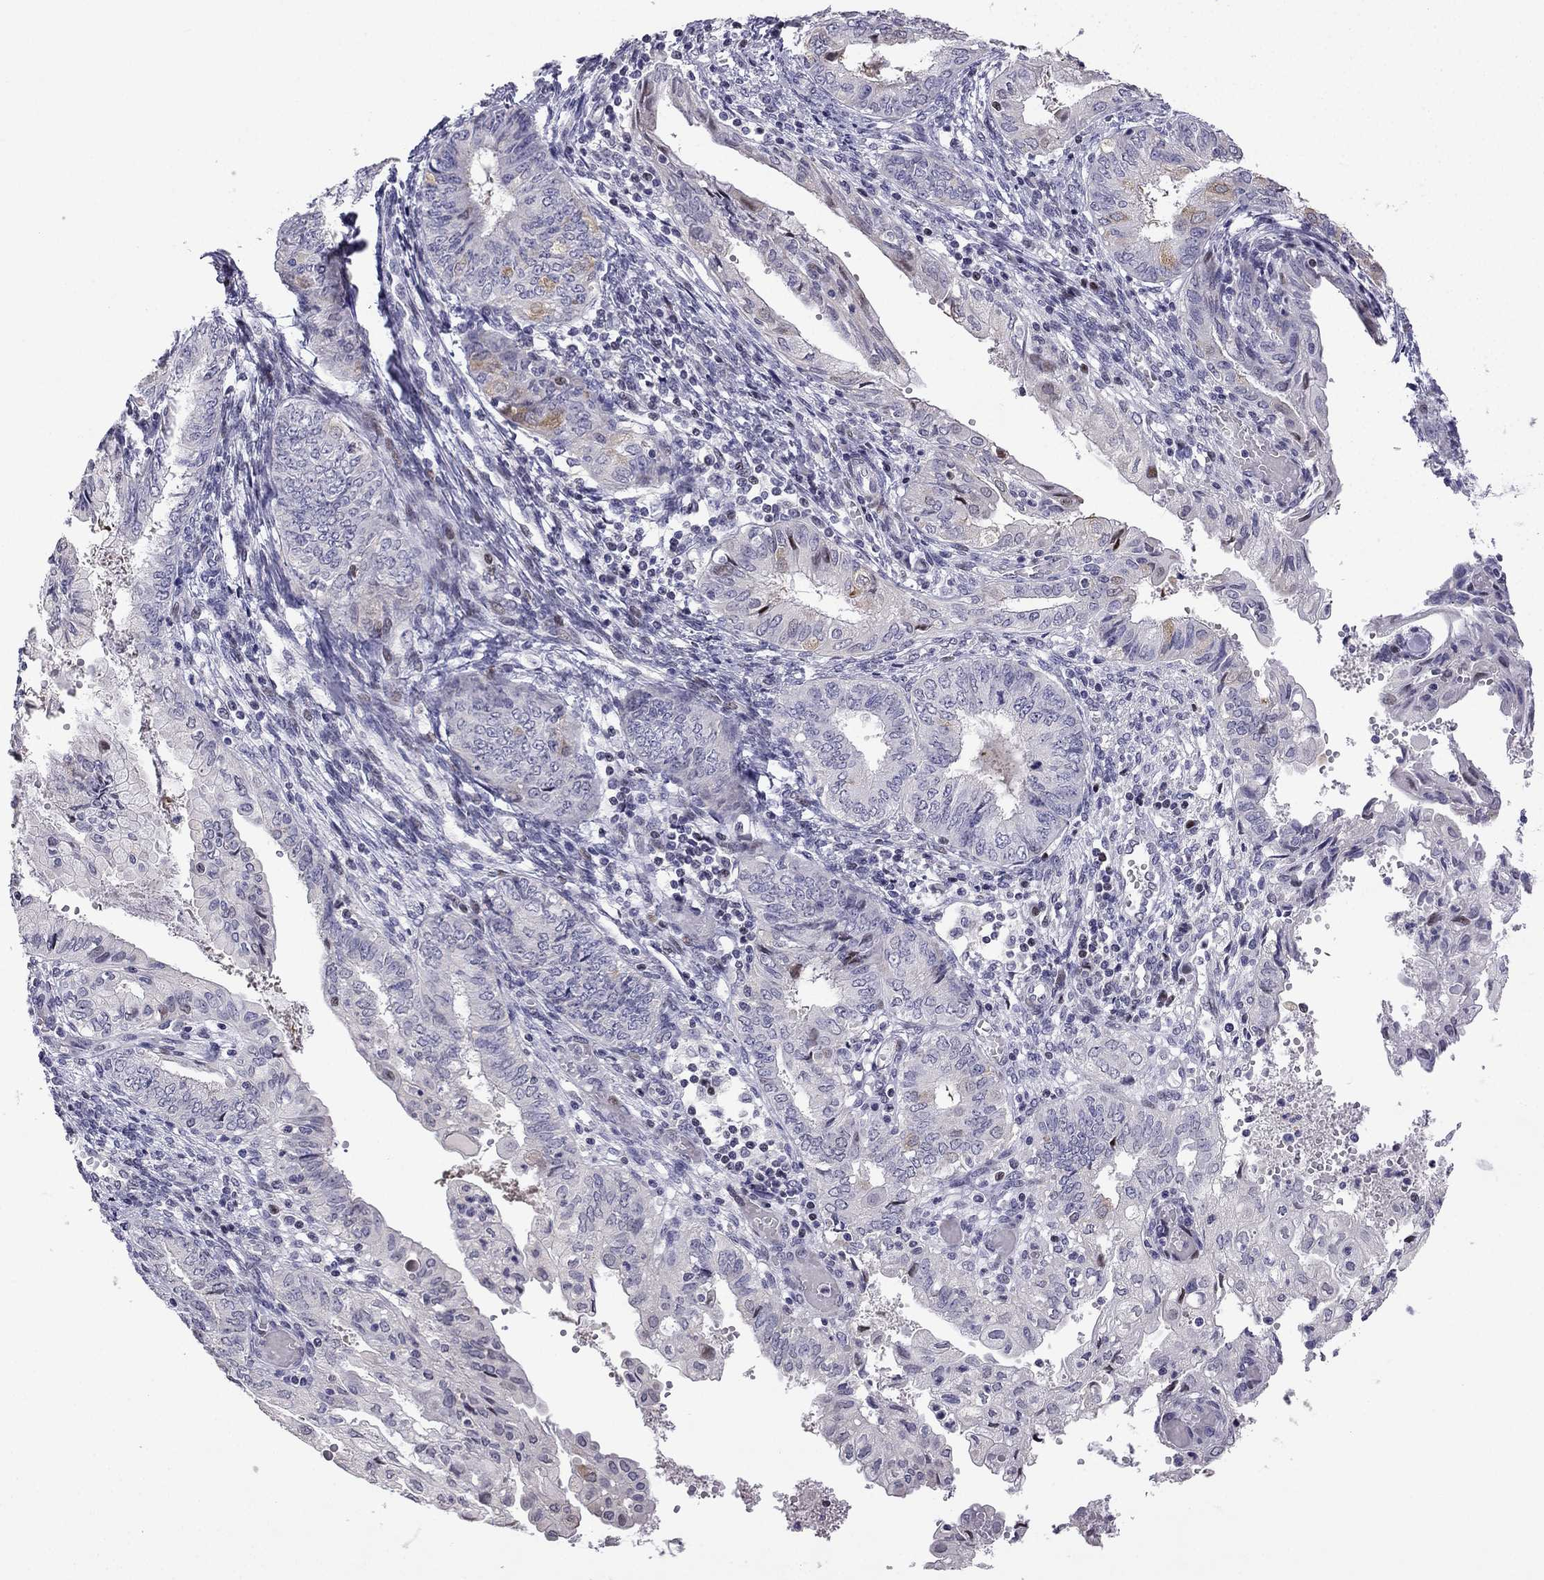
{"staining": {"intensity": "weak", "quantity": "<25%", "location": "cytoplasmic/membranous"}, "tissue": "endometrial cancer", "cell_type": "Tumor cells", "image_type": "cancer", "snomed": [{"axis": "morphology", "description": "Adenocarcinoma, NOS"}, {"axis": "topography", "description": "Endometrium"}], "caption": "Tumor cells show no significant staining in endometrial cancer.", "gene": "CFAP70", "patient": {"sex": "female", "age": 68}}